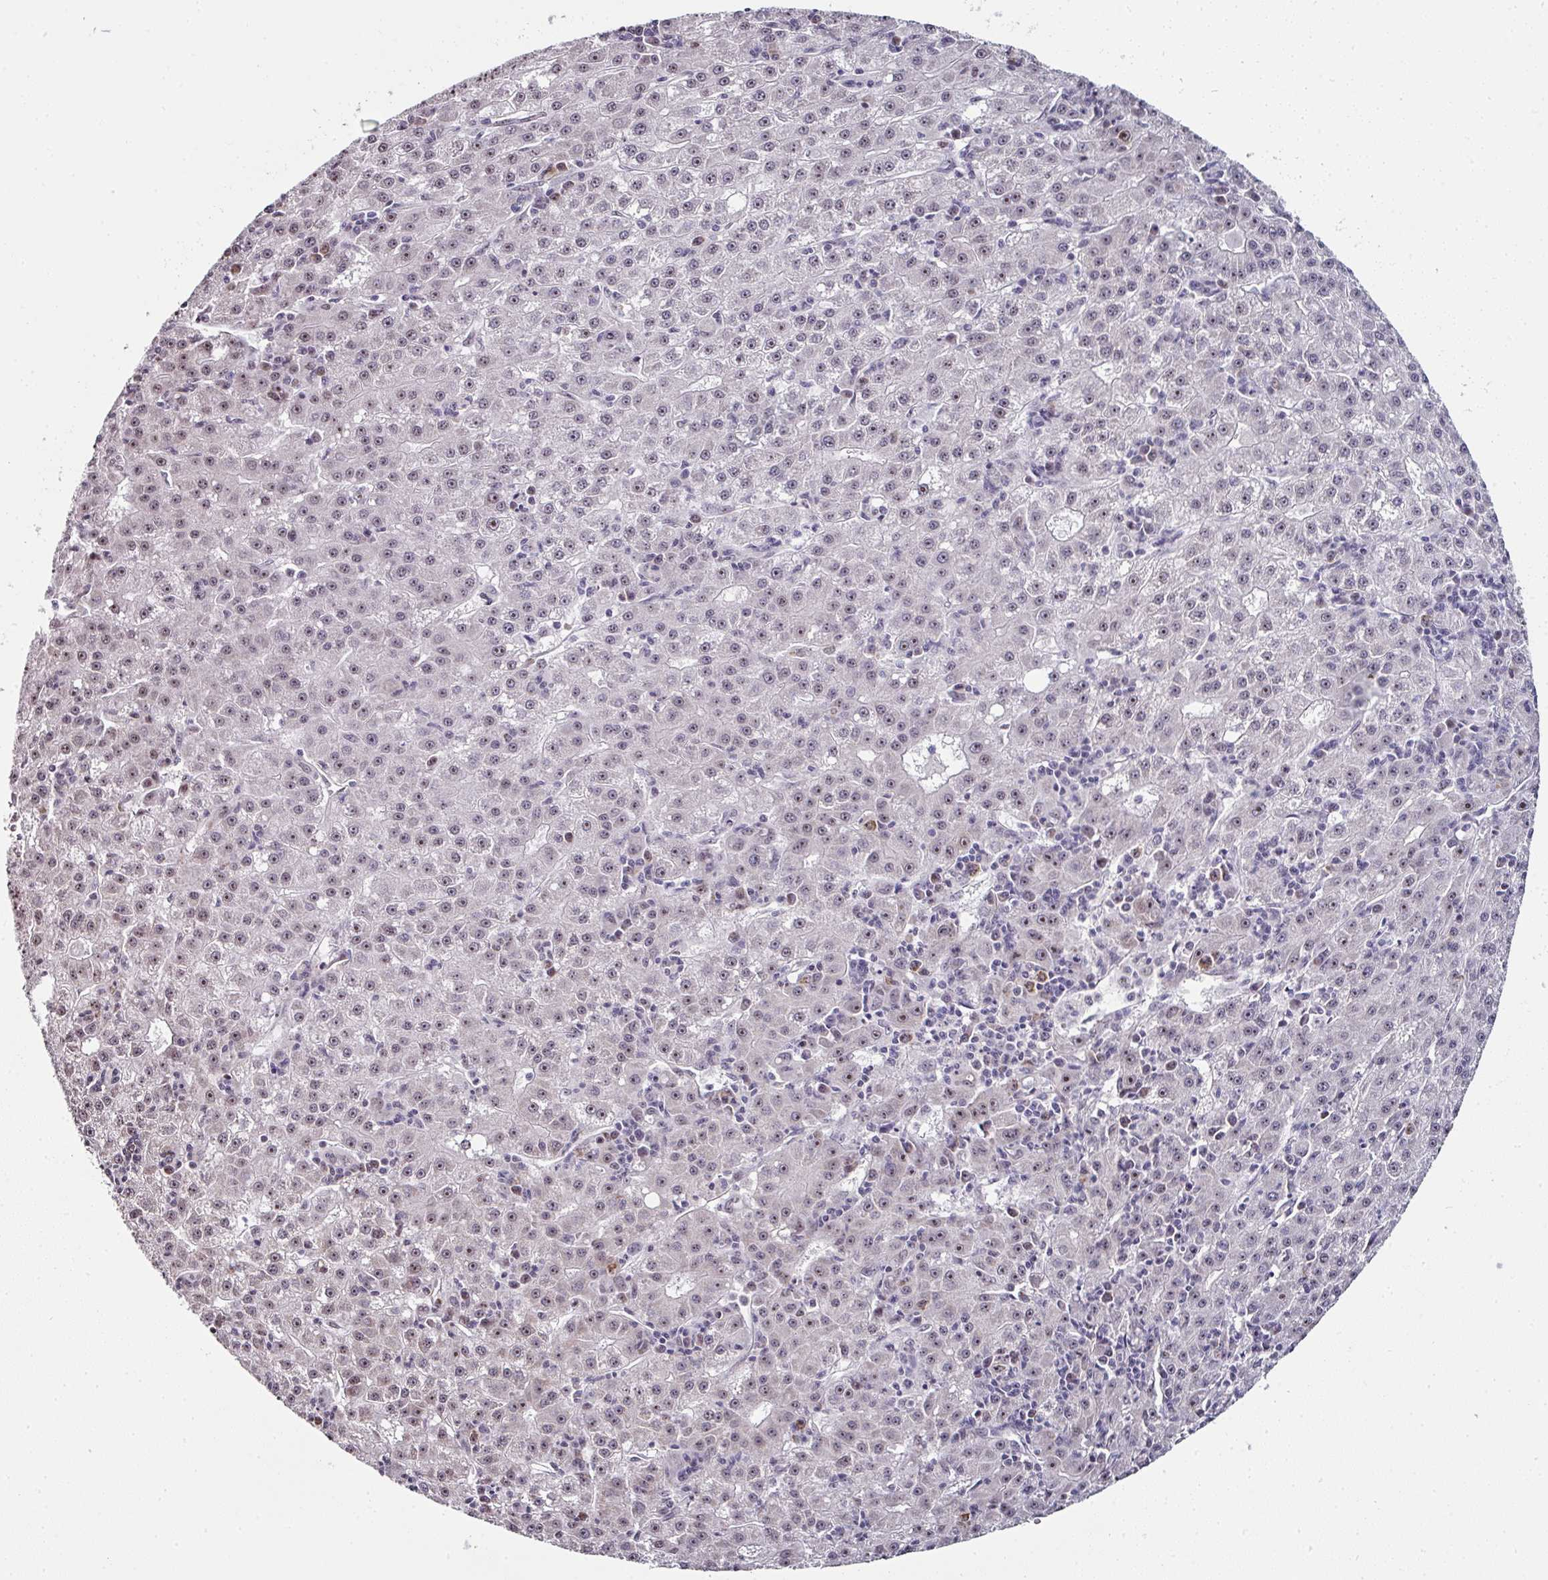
{"staining": {"intensity": "moderate", "quantity": ">75%", "location": "nuclear"}, "tissue": "liver cancer", "cell_type": "Tumor cells", "image_type": "cancer", "snomed": [{"axis": "morphology", "description": "Carcinoma, Hepatocellular, NOS"}, {"axis": "topography", "description": "Liver"}], "caption": "Protein analysis of hepatocellular carcinoma (liver) tissue shows moderate nuclear expression in about >75% of tumor cells.", "gene": "NACC2", "patient": {"sex": "male", "age": 76}}